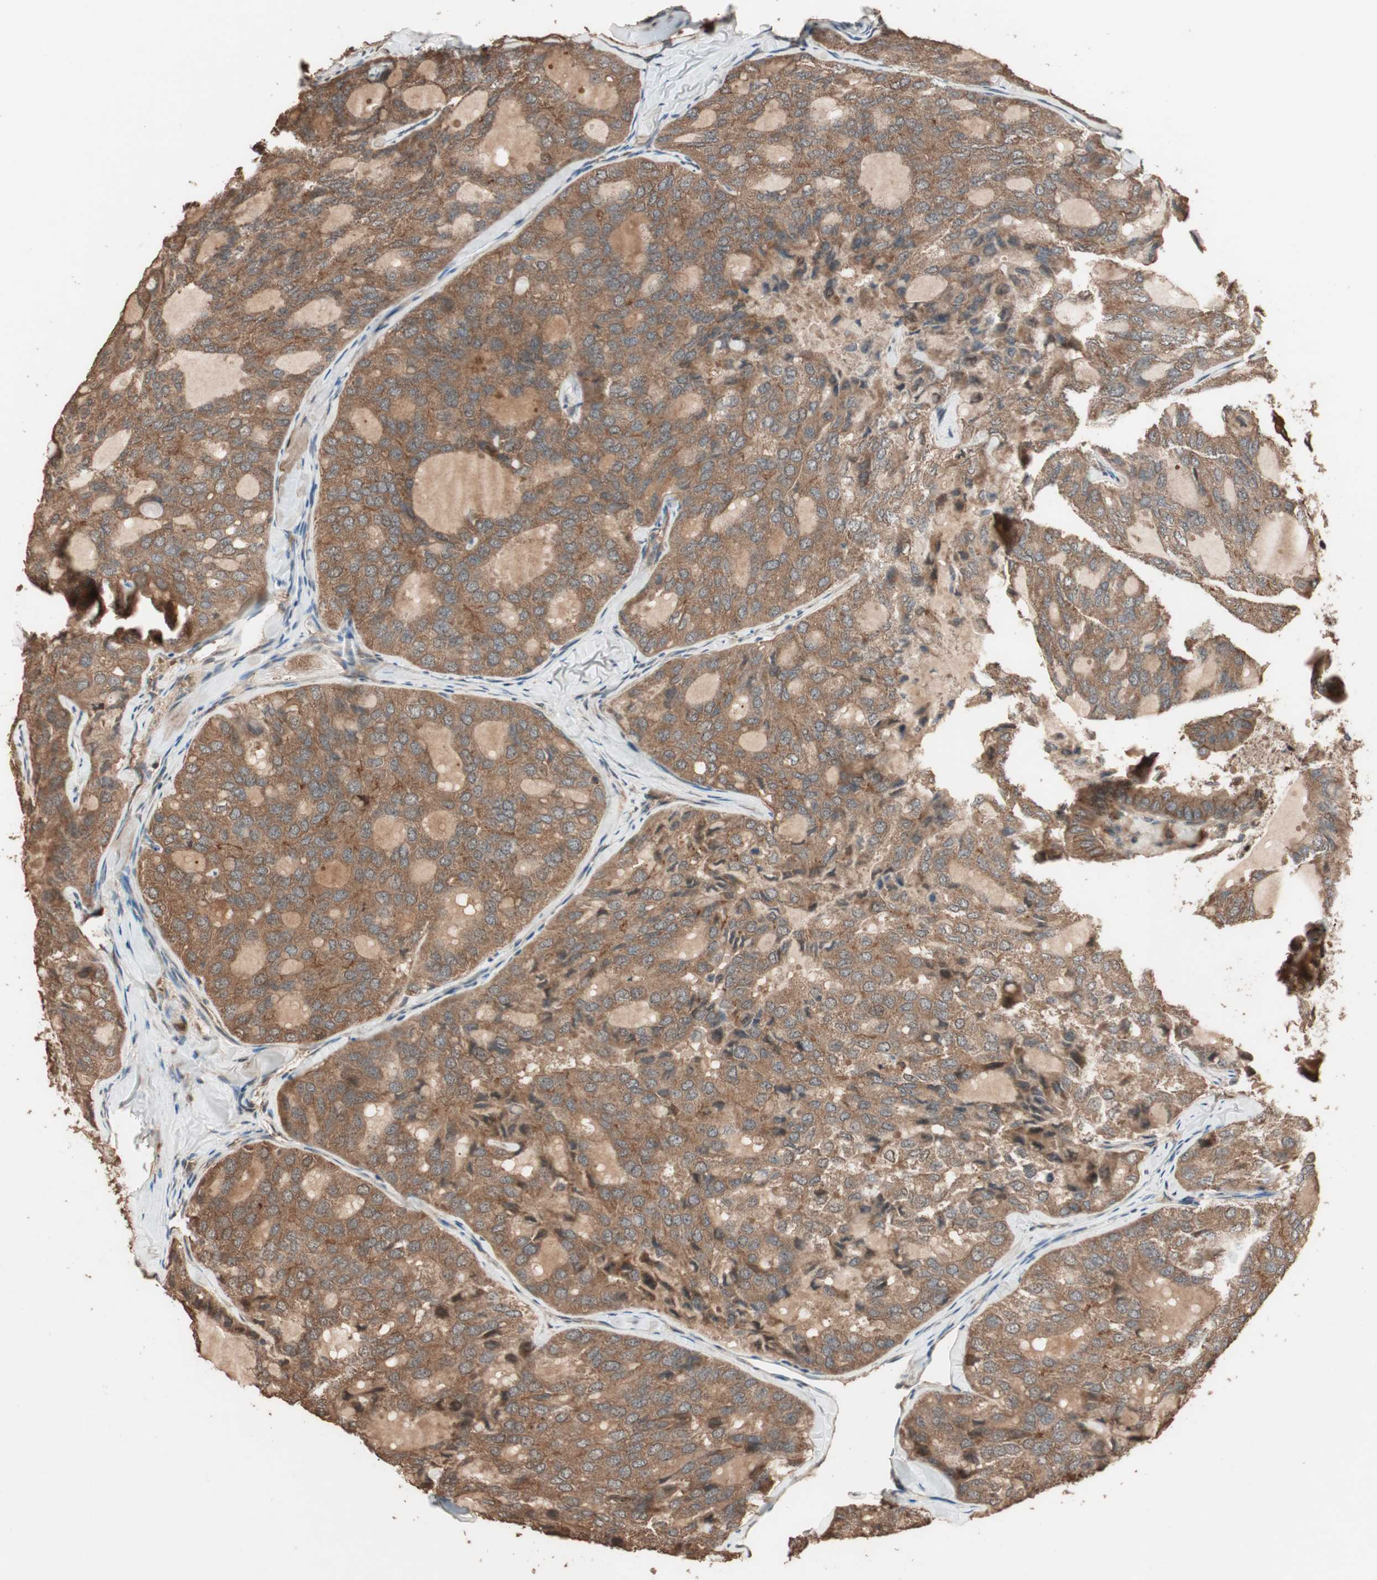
{"staining": {"intensity": "moderate", "quantity": ">75%", "location": "cytoplasmic/membranous"}, "tissue": "thyroid cancer", "cell_type": "Tumor cells", "image_type": "cancer", "snomed": [{"axis": "morphology", "description": "Follicular adenoma carcinoma, NOS"}, {"axis": "topography", "description": "Thyroid gland"}], "caption": "Thyroid cancer (follicular adenoma carcinoma) stained with immunohistochemistry (IHC) demonstrates moderate cytoplasmic/membranous expression in about >75% of tumor cells.", "gene": "USP20", "patient": {"sex": "male", "age": 75}}